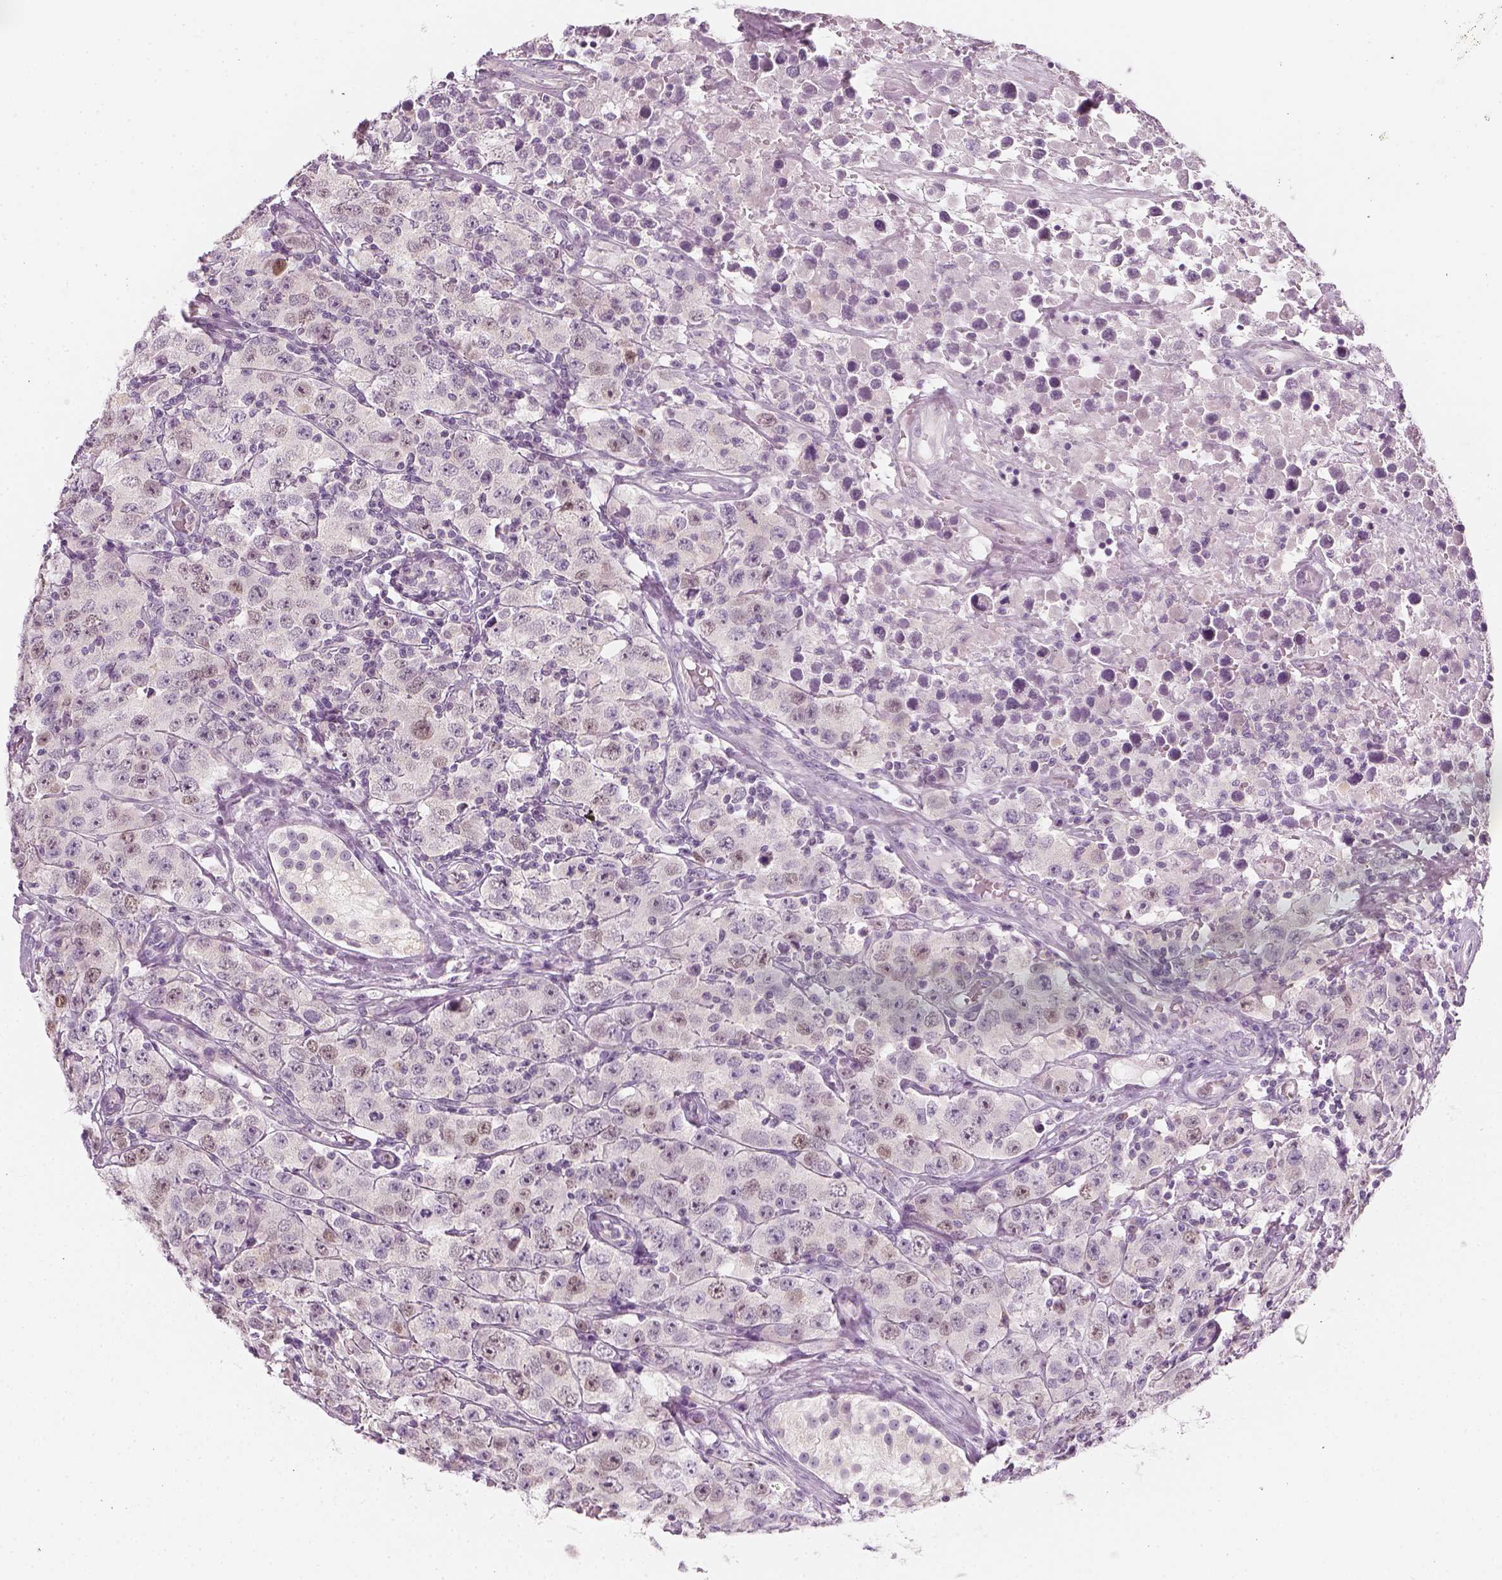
{"staining": {"intensity": "weak", "quantity": "<25%", "location": "nuclear"}, "tissue": "testis cancer", "cell_type": "Tumor cells", "image_type": "cancer", "snomed": [{"axis": "morphology", "description": "Seminoma, NOS"}, {"axis": "topography", "description": "Testis"}], "caption": "This is a histopathology image of immunohistochemistry staining of testis cancer (seminoma), which shows no expression in tumor cells.", "gene": "PRAME", "patient": {"sex": "male", "age": 52}}